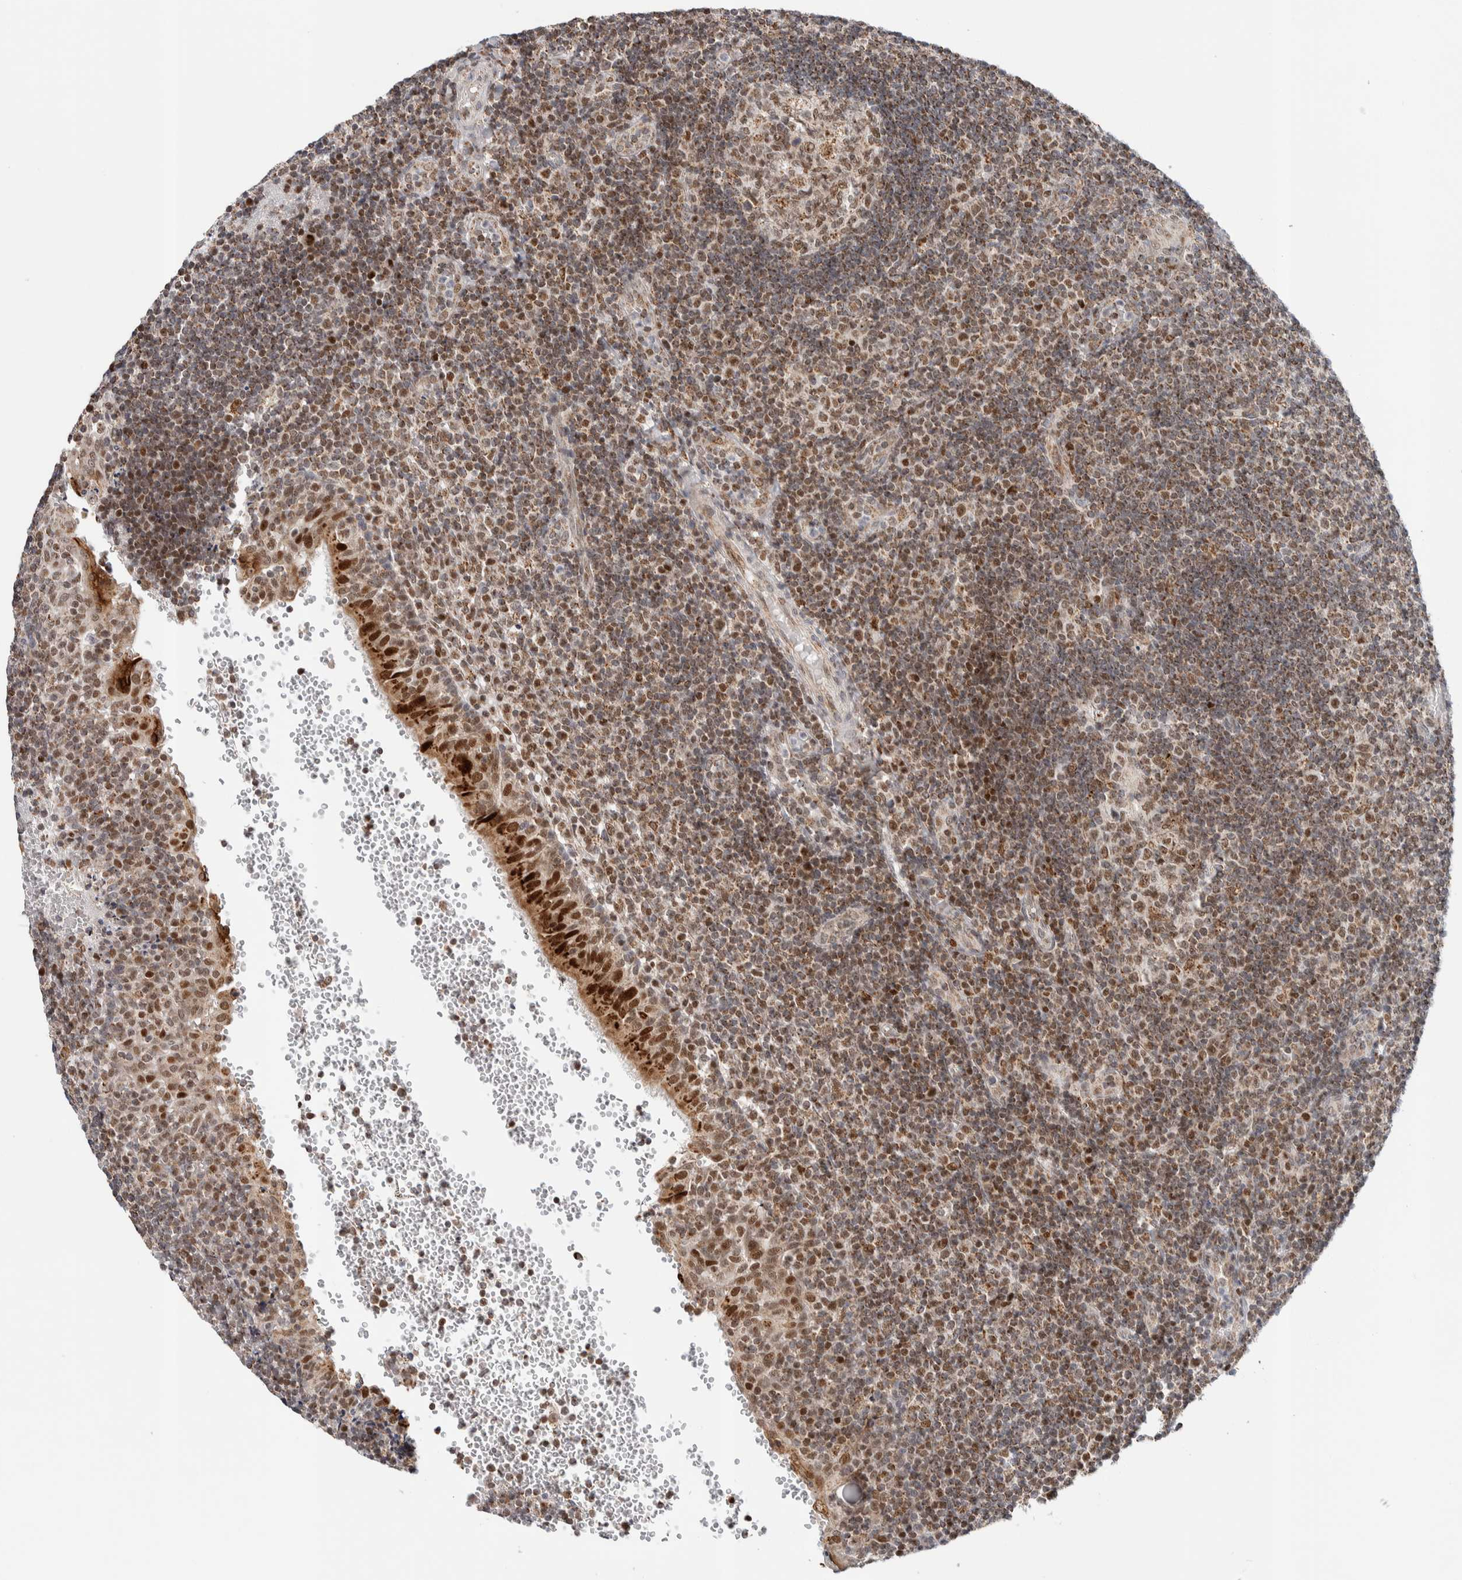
{"staining": {"intensity": "moderate", "quantity": "25%-75%", "location": "nuclear"}, "tissue": "tonsil", "cell_type": "Germinal center cells", "image_type": "normal", "snomed": [{"axis": "morphology", "description": "Normal tissue, NOS"}, {"axis": "topography", "description": "Tonsil"}], "caption": "Tonsil stained with immunohistochemistry reveals moderate nuclear positivity in about 25%-75% of germinal center cells.", "gene": "TSPAN32", "patient": {"sex": "female", "age": 40}}